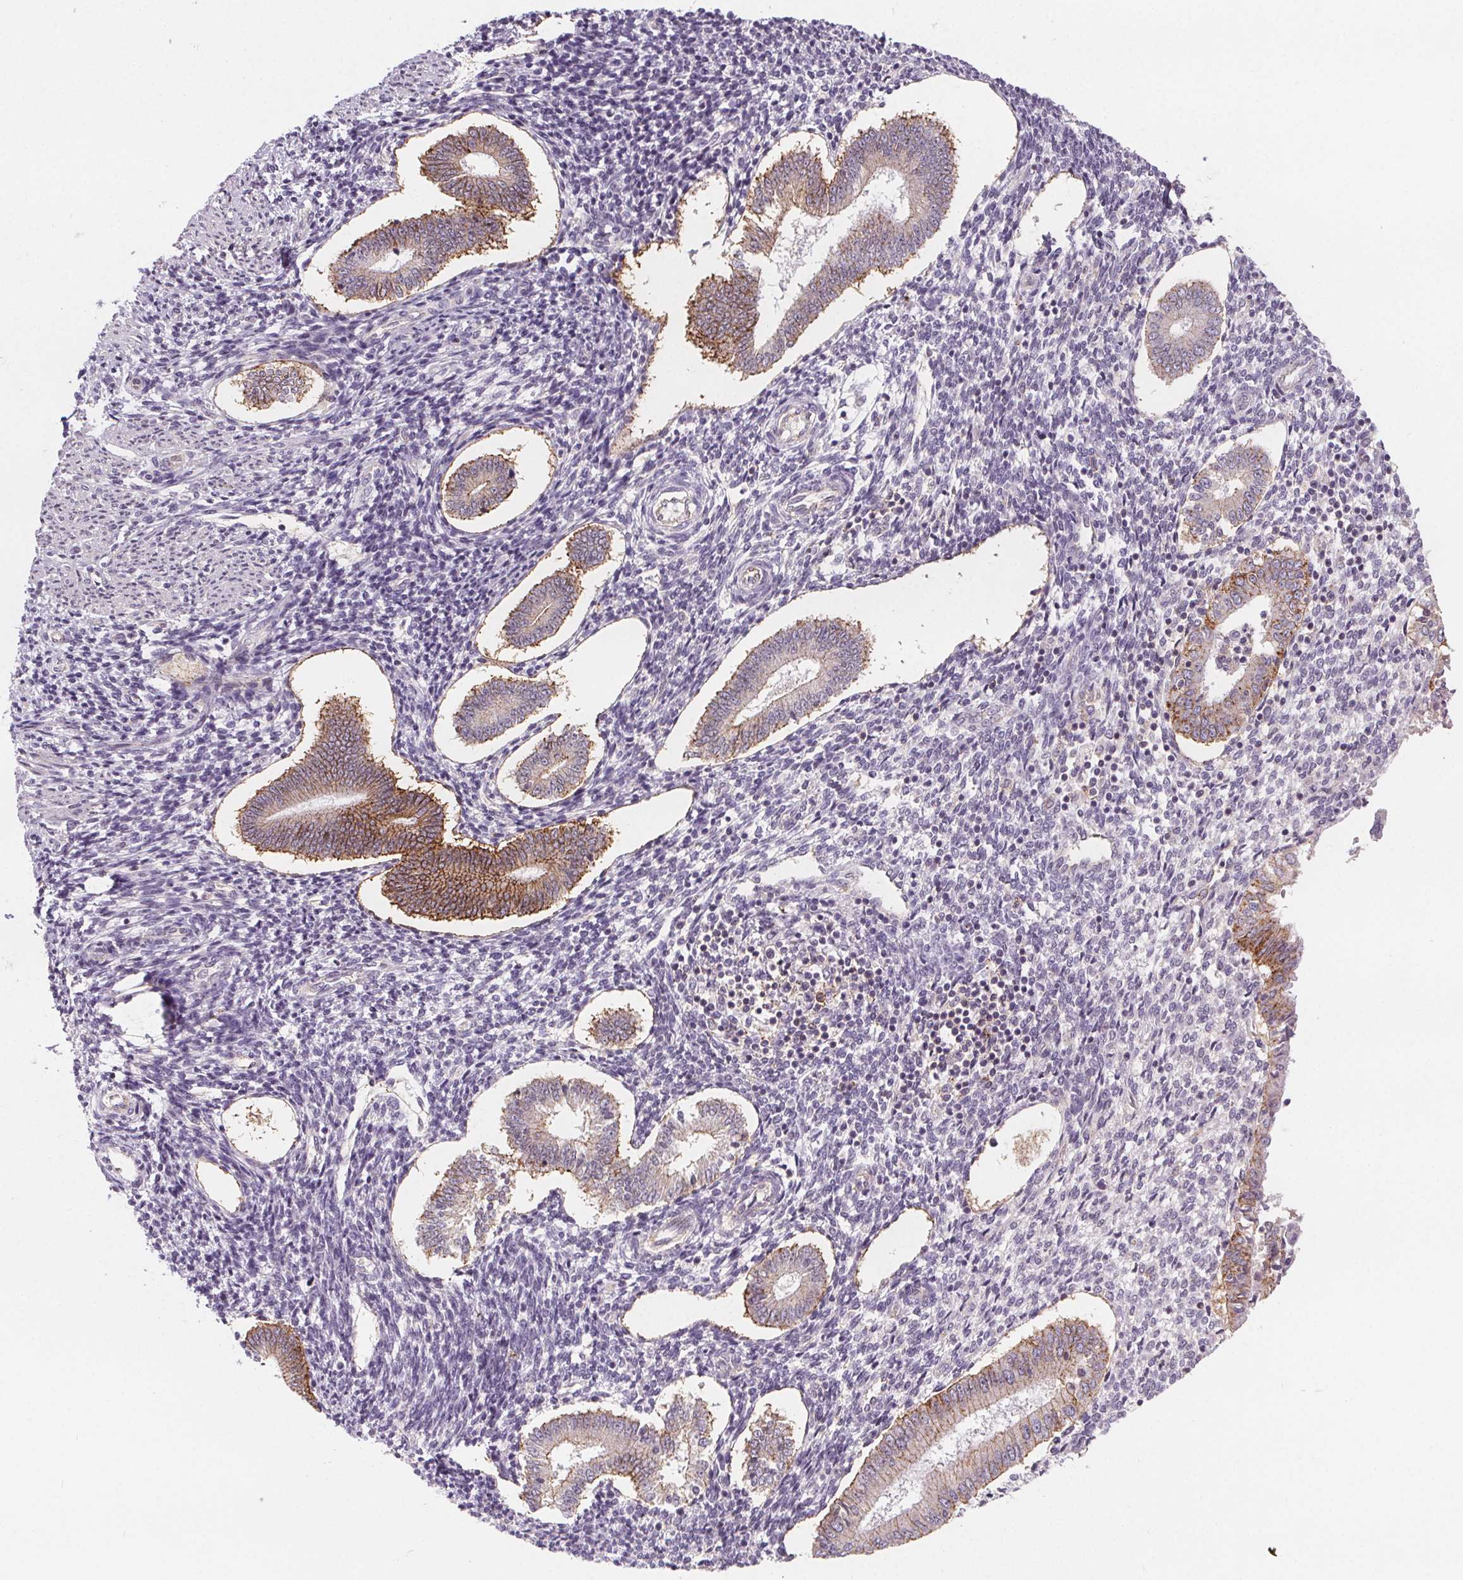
{"staining": {"intensity": "negative", "quantity": "none", "location": "none"}, "tissue": "endometrium", "cell_type": "Cells in endometrial stroma", "image_type": "normal", "snomed": [{"axis": "morphology", "description": "Normal tissue, NOS"}, {"axis": "topography", "description": "Endometrium"}], "caption": "Cells in endometrial stroma show no significant protein expression in normal endometrium.", "gene": "ATP1A1", "patient": {"sex": "female", "age": 40}}